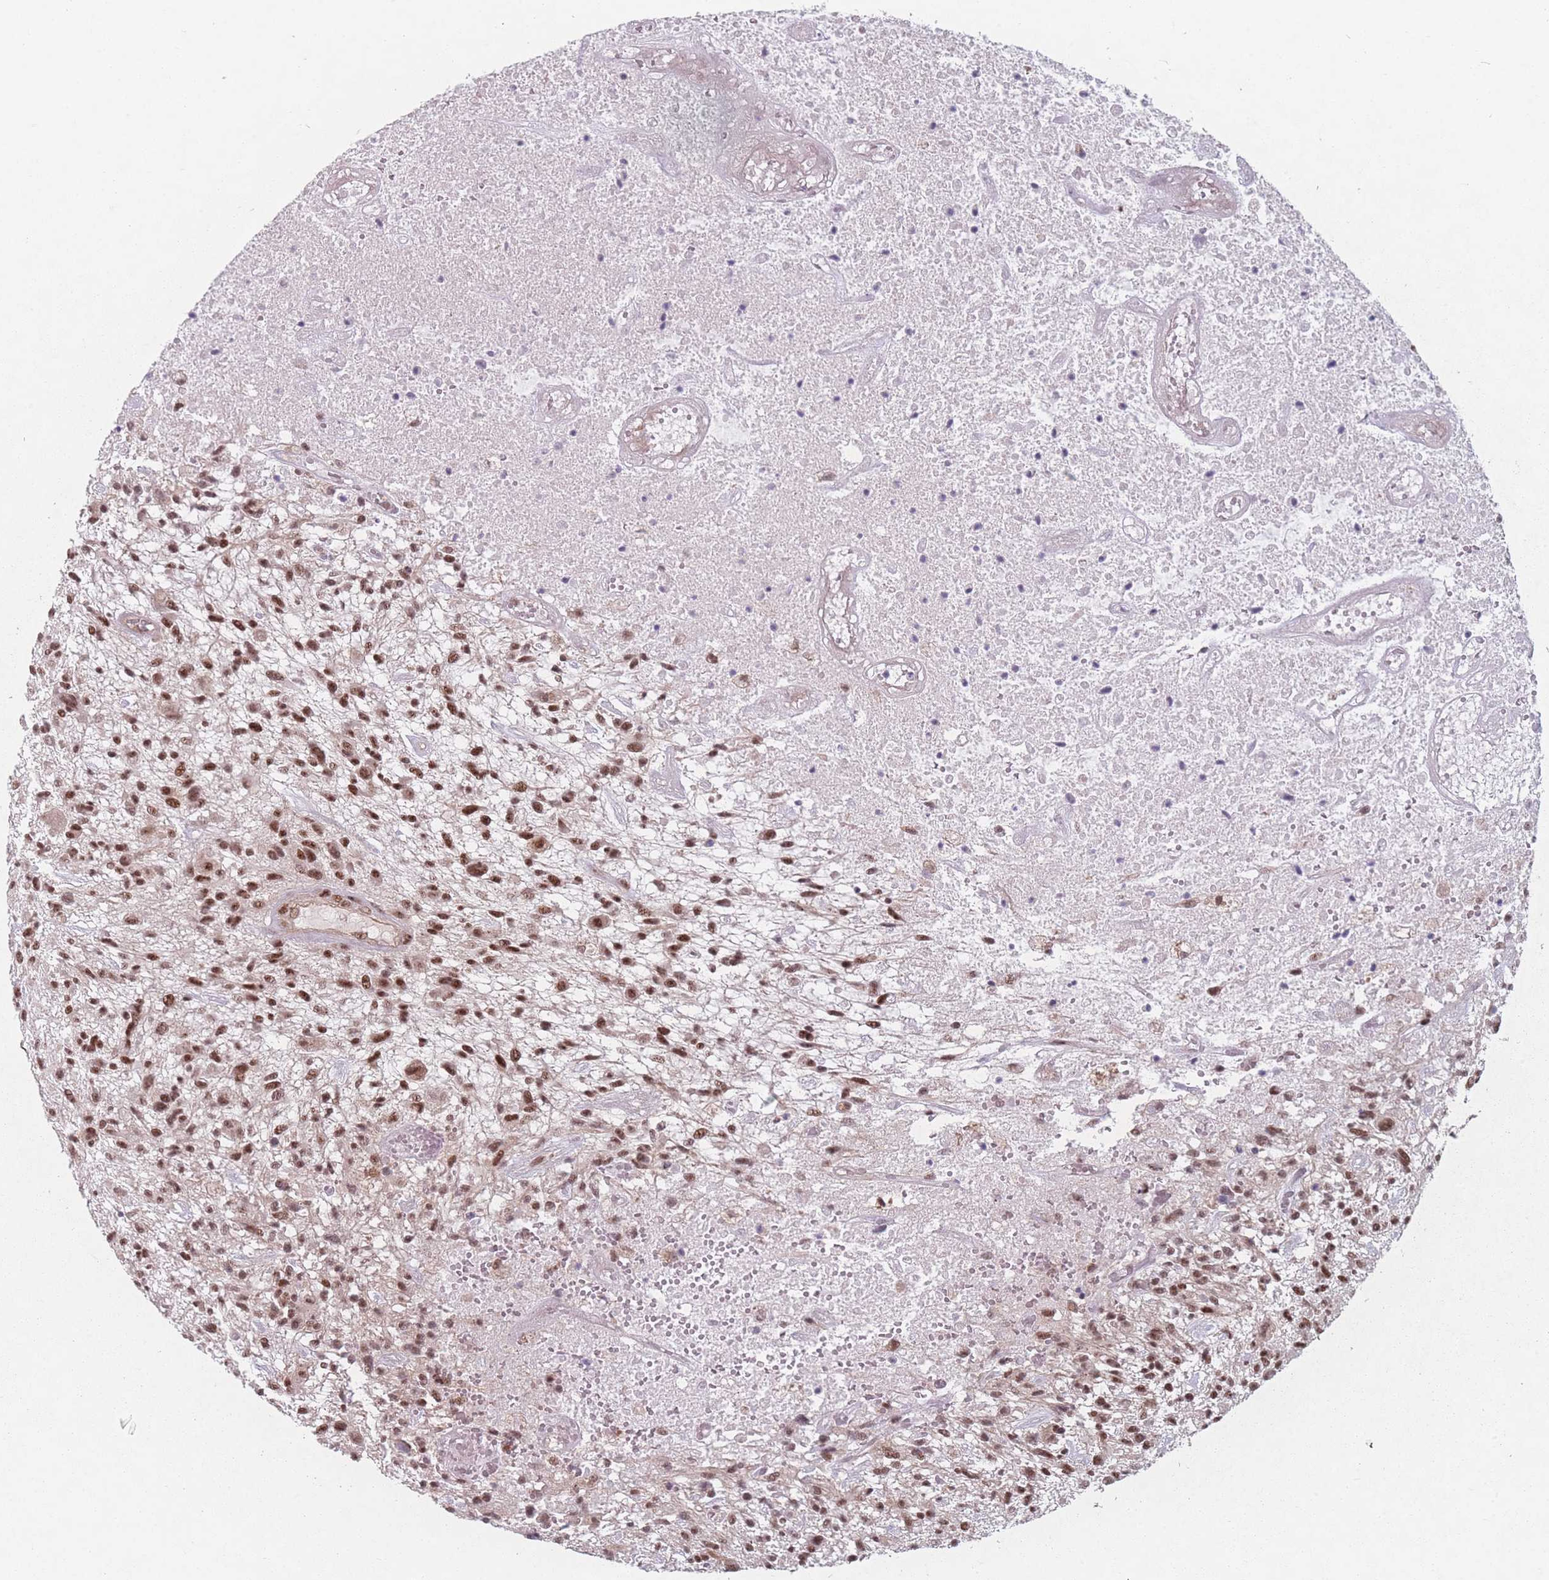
{"staining": {"intensity": "moderate", "quantity": ">75%", "location": "nuclear"}, "tissue": "glioma", "cell_type": "Tumor cells", "image_type": "cancer", "snomed": [{"axis": "morphology", "description": "Glioma, malignant, High grade"}, {"axis": "topography", "description": "Brain"}], "caption": "Malignant high-grade glioma tissue reveals moderate nuclear positivity in about >75% of tumor cells The protein of interest is stained brown, and the nuclei are stained in blue (DAB (3,3'-diaminobenzidine) IHC with brightfield microscopy, high magnification).", "gene": "ZC3H14", "patient": {"sex": "male", "age": 47}}